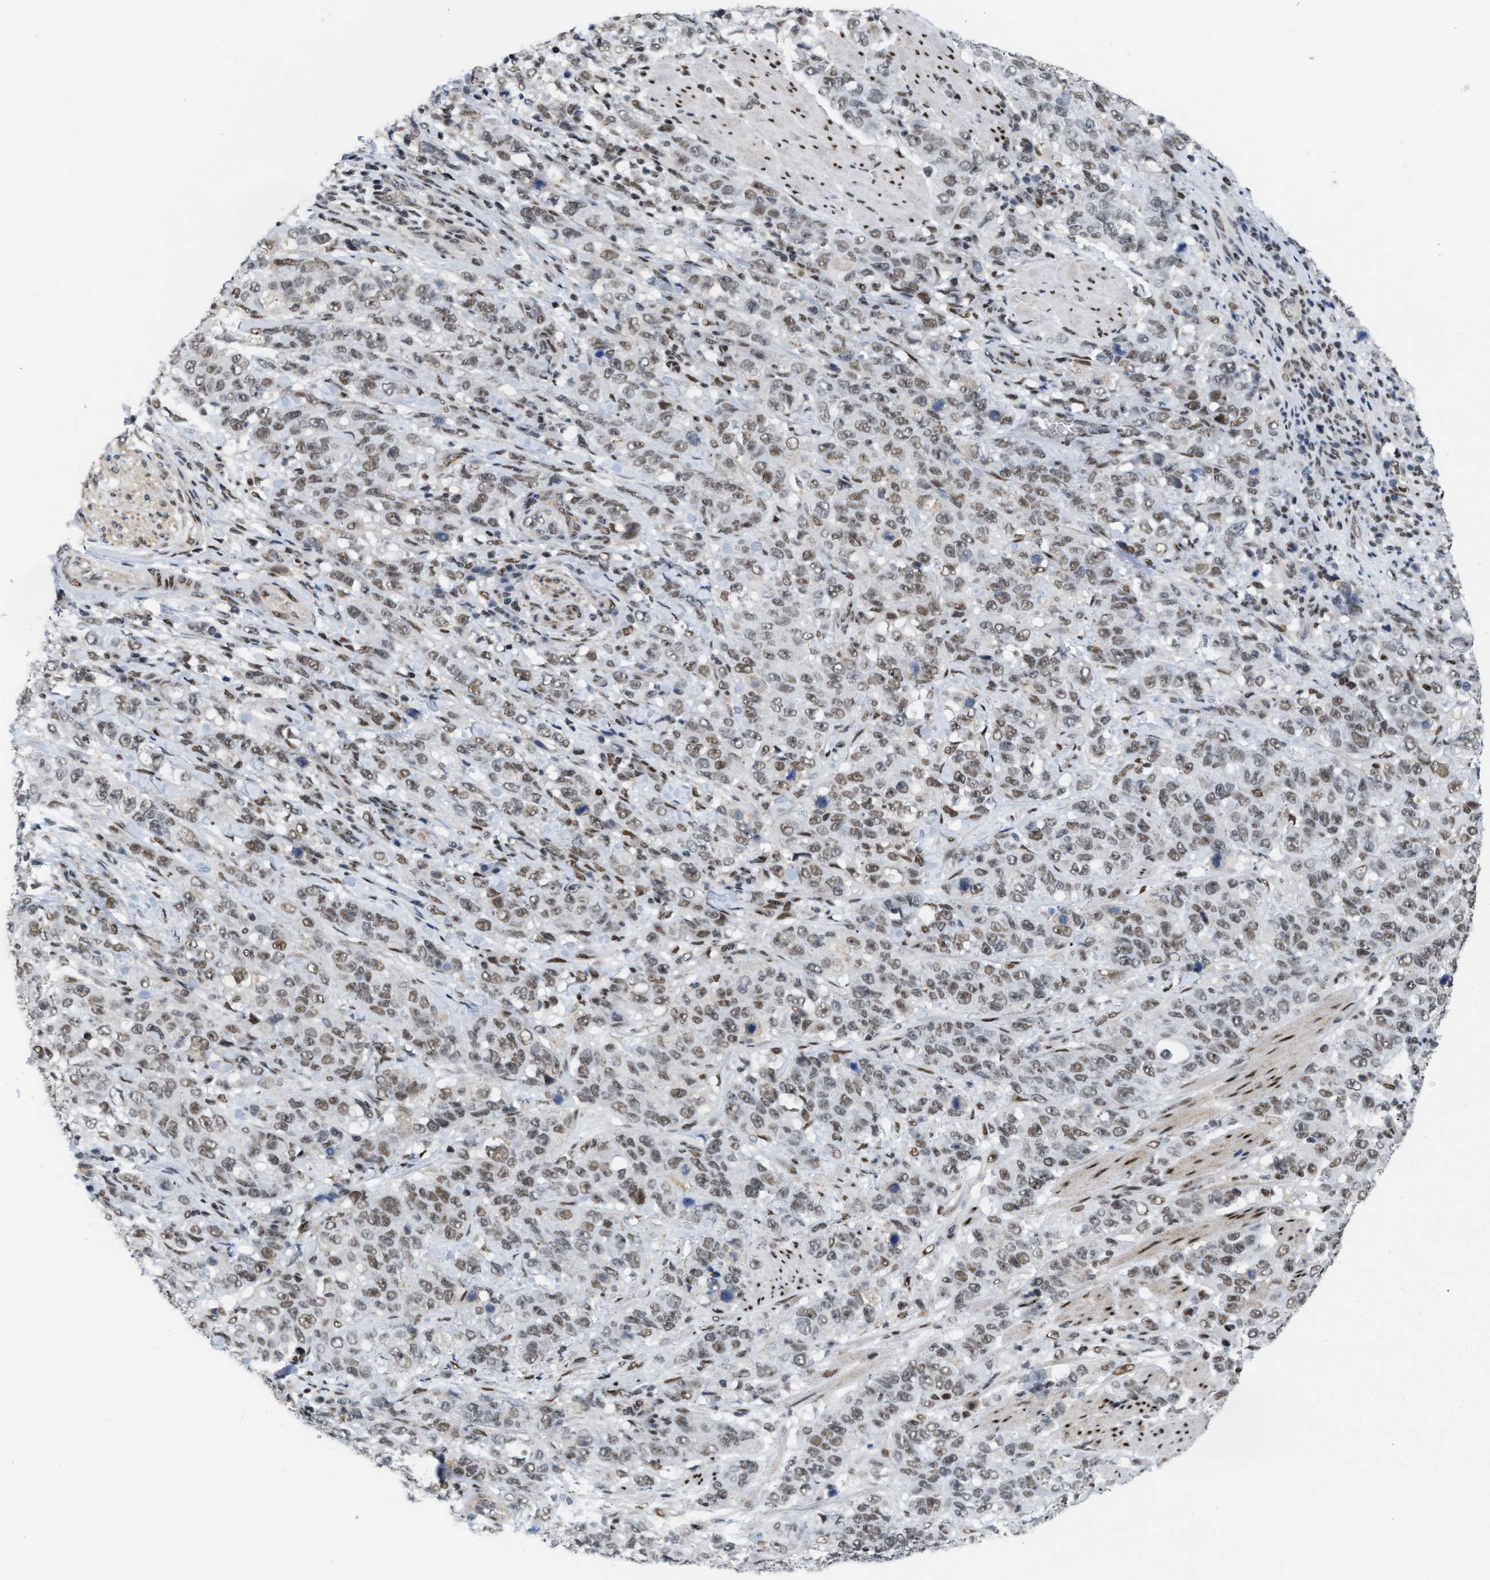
{"staining": {"intensity": "weak", "quantity": ">75%", "location": "nuclear"}, "tissue": "stomach cancer", "cell_type": "Tumor cells", "image_type": "cancer", "snomed": [{"axis": "morphology", "description": "Adenocarcinoma, NOS"}, {"axis": "topography", "description": "Stomach"}], "caption": "Immunohistochemistry (IHC) photomicrograph of neoplastic tissue: human stomach adenocarcinoma stained using IHC demonstrates low levels of weak protein expression localized specifically in the nuclear of tumor cells, appearing as a nuclear brown color.", "gene": "MIER1", "patient": {"sex": "male", "age": 48}}